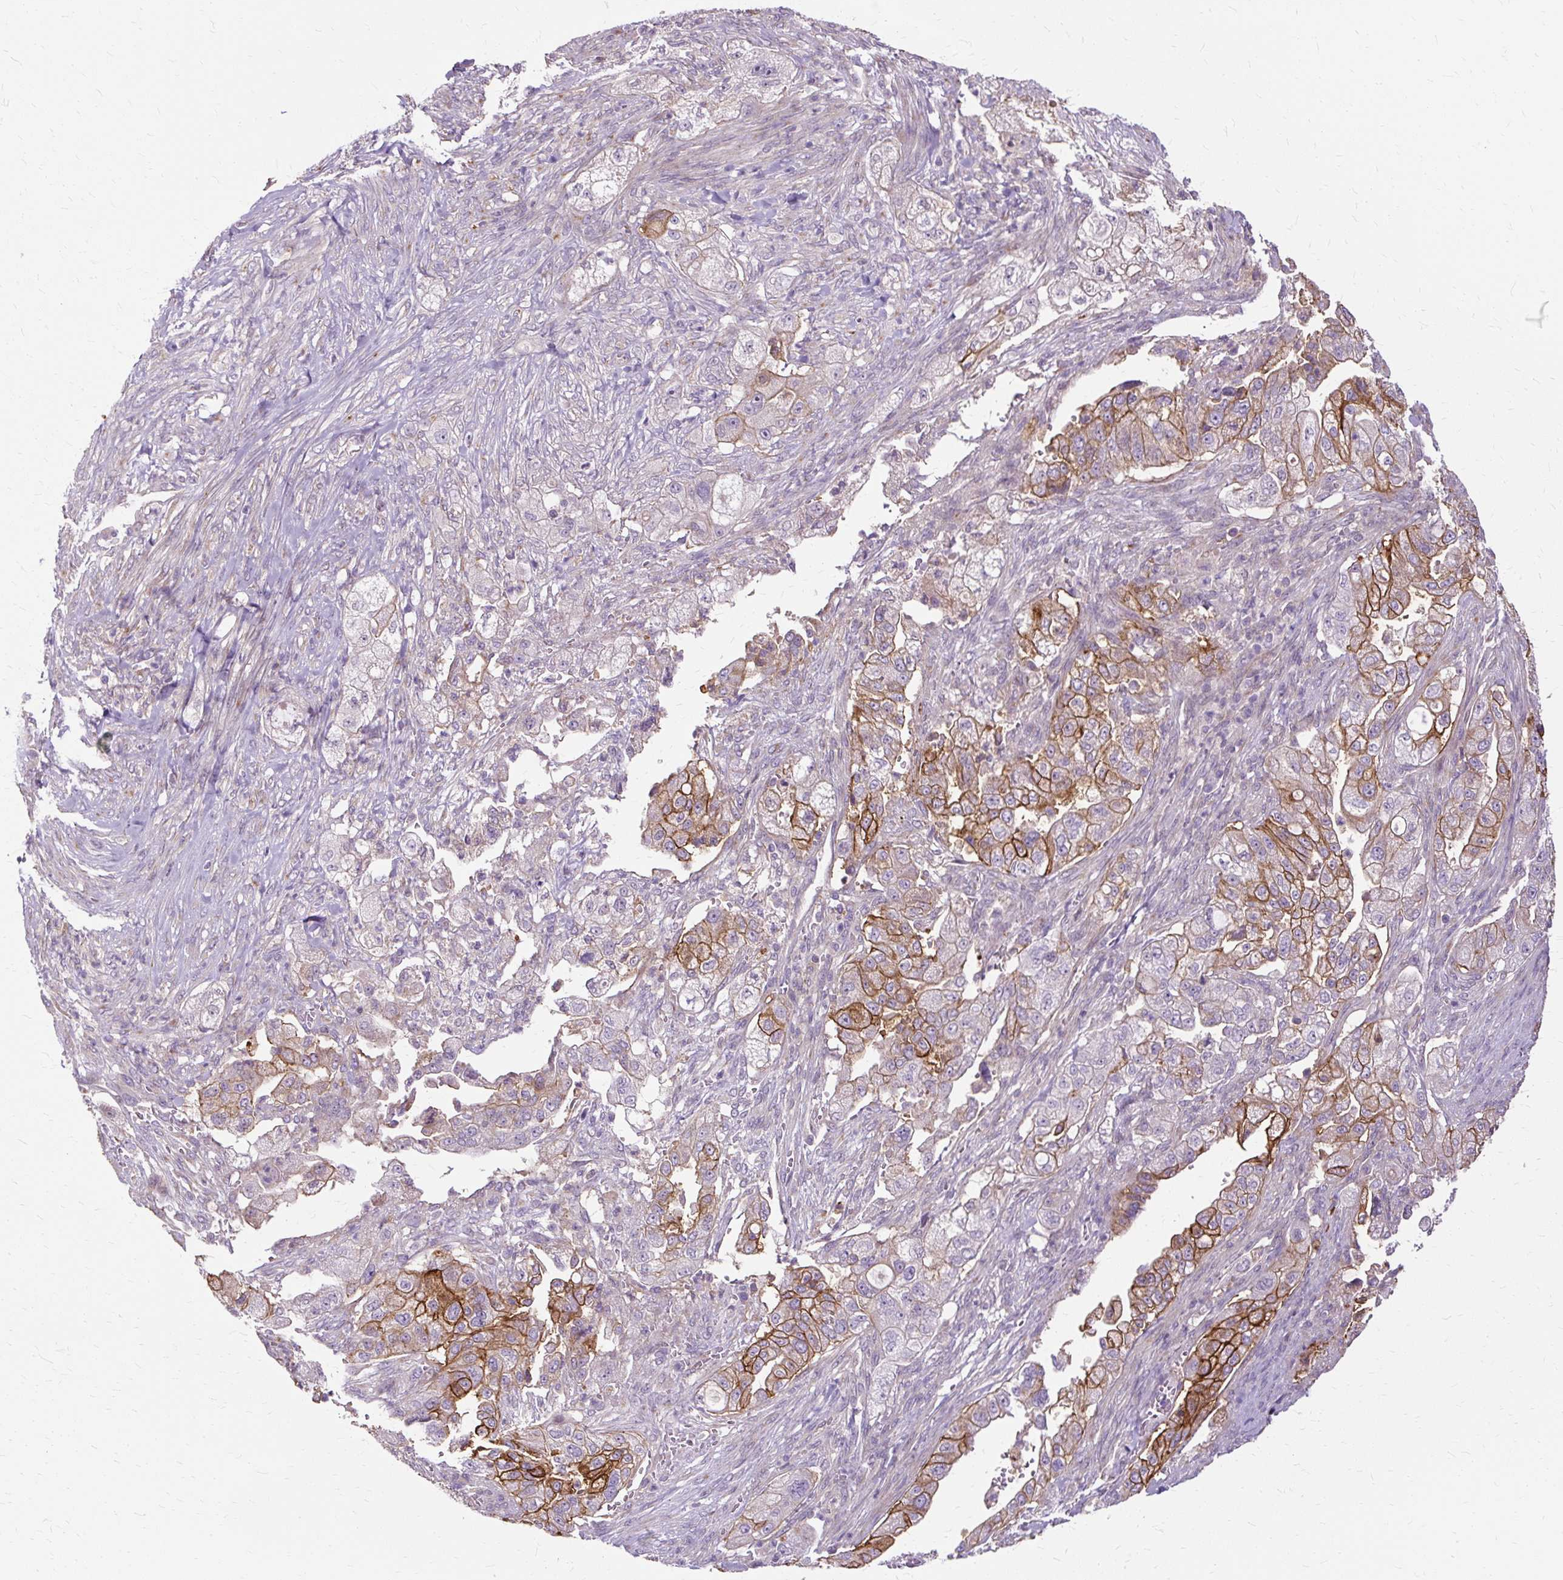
{"staining": {"intensity": "moderate", "quantity": "25%-75%", "location": "cytoplasmic/membranous"}, "tissue": "pancreatic cancer", "cell_type": "Tumor cells", "image_type": "cancer", "snomed": [{"axis": "morphology", "description": "Adenocarcinoma, NOS"}, {"axis": "topography", "description": "Pancreas"}], "caption": "Immunohistochemistry (IHC) image of pancreatic cancer stained for a protein (brown), which reveals medium levels of moderate cytoplasmic/membranous positivity in about 25%-75% of tumor cells.", "gene": "TSPAN8", "patient": {"sex": "female", "age": 78}}